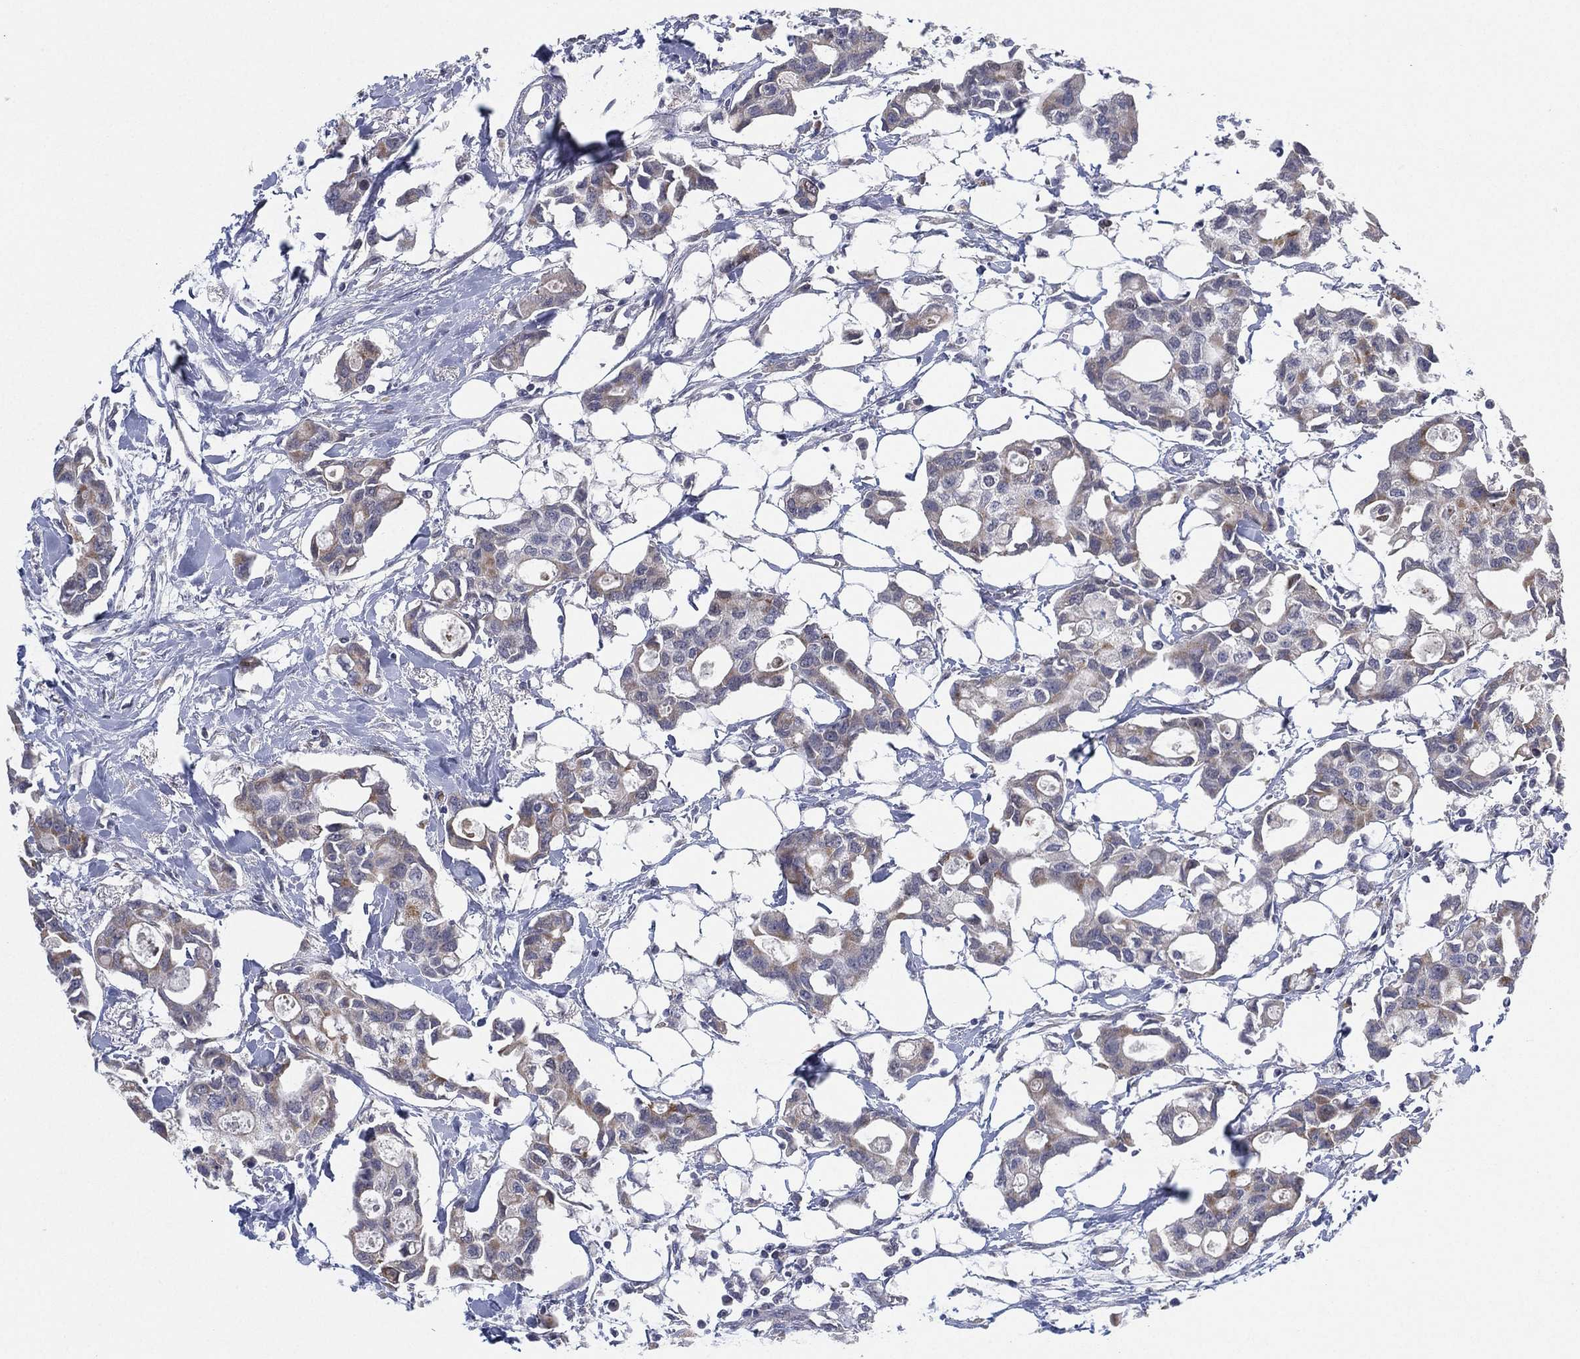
{"staining": {"intensity": "weak", "quantity": "25%-75%", "location": "cytoplasmic/membranous"}, "tissue": "breast cancer", "cell_type": "Tumor cells", "image_type": "cancer", "snomed": [{"axis": "morphology", "description": "Duct carcinoma"}, {"axis": "topography", "description": "Breast"}], "caption": "Breast cancer tissue exhibits weak cytoplasmic/membranous expression in about 25%-75% of tumor cells", "gene": "PSMG4", "patient": {"sex": "female", "age": 83}}